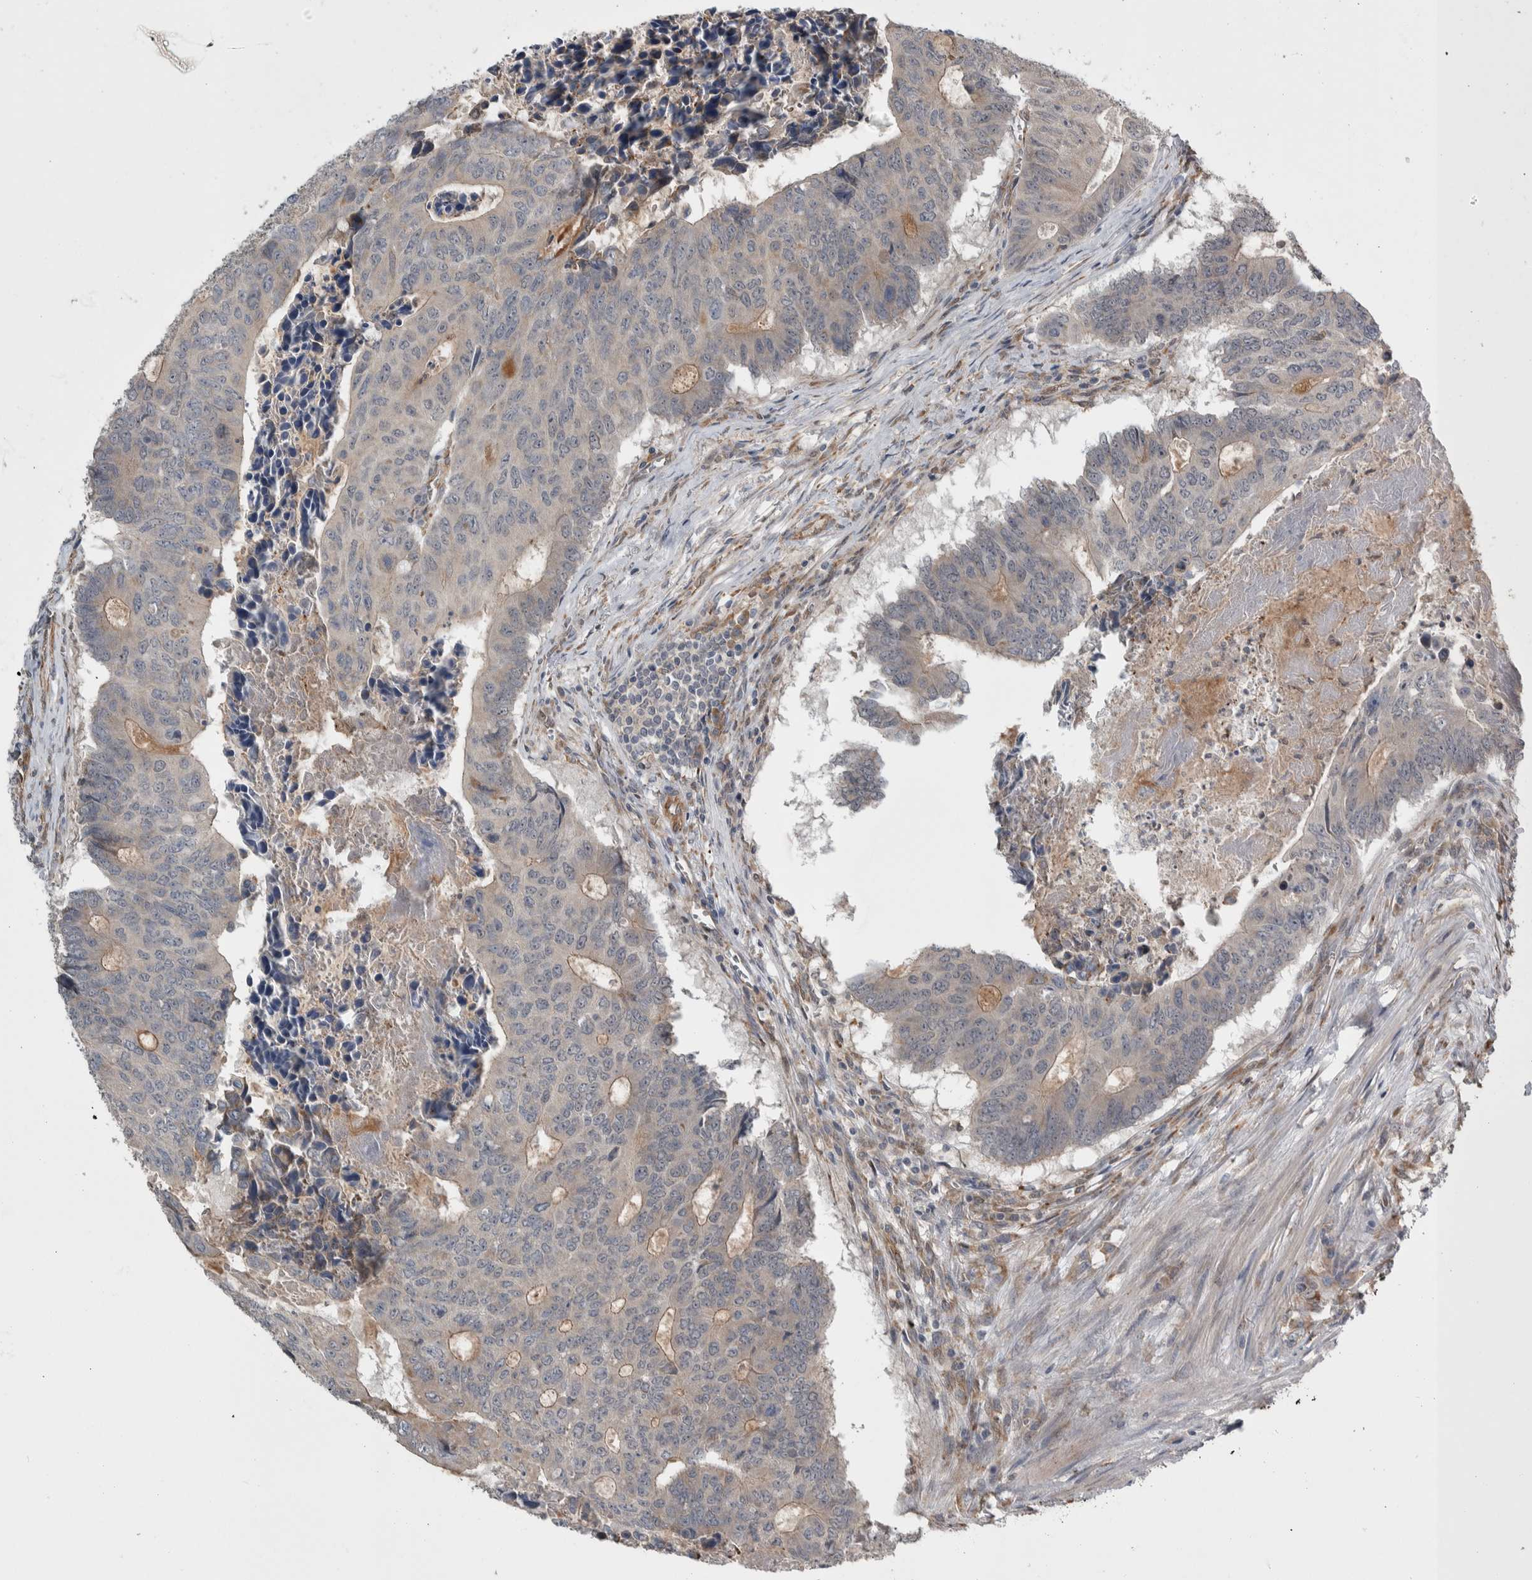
{"staining": {"intensity": "weak", "quantity": "<25%", "location": "cytoplasmic/membranous"}, "tissue": "colorectal cancer", "cell_type": "Tumor cells", "image_type": "cancer", "snomed": [{"axis": "morphology", "description": "Adenocarcinoma, NOS"}, {"axis": "topography", "description": "Colon"}], "caption": "Human colorectal cancer stained for a protein using immunohistochemistry demonstrates no expression in tumor cells.", "gene": "PRDM4", "patient": {"sex": "male", "age": 87}}